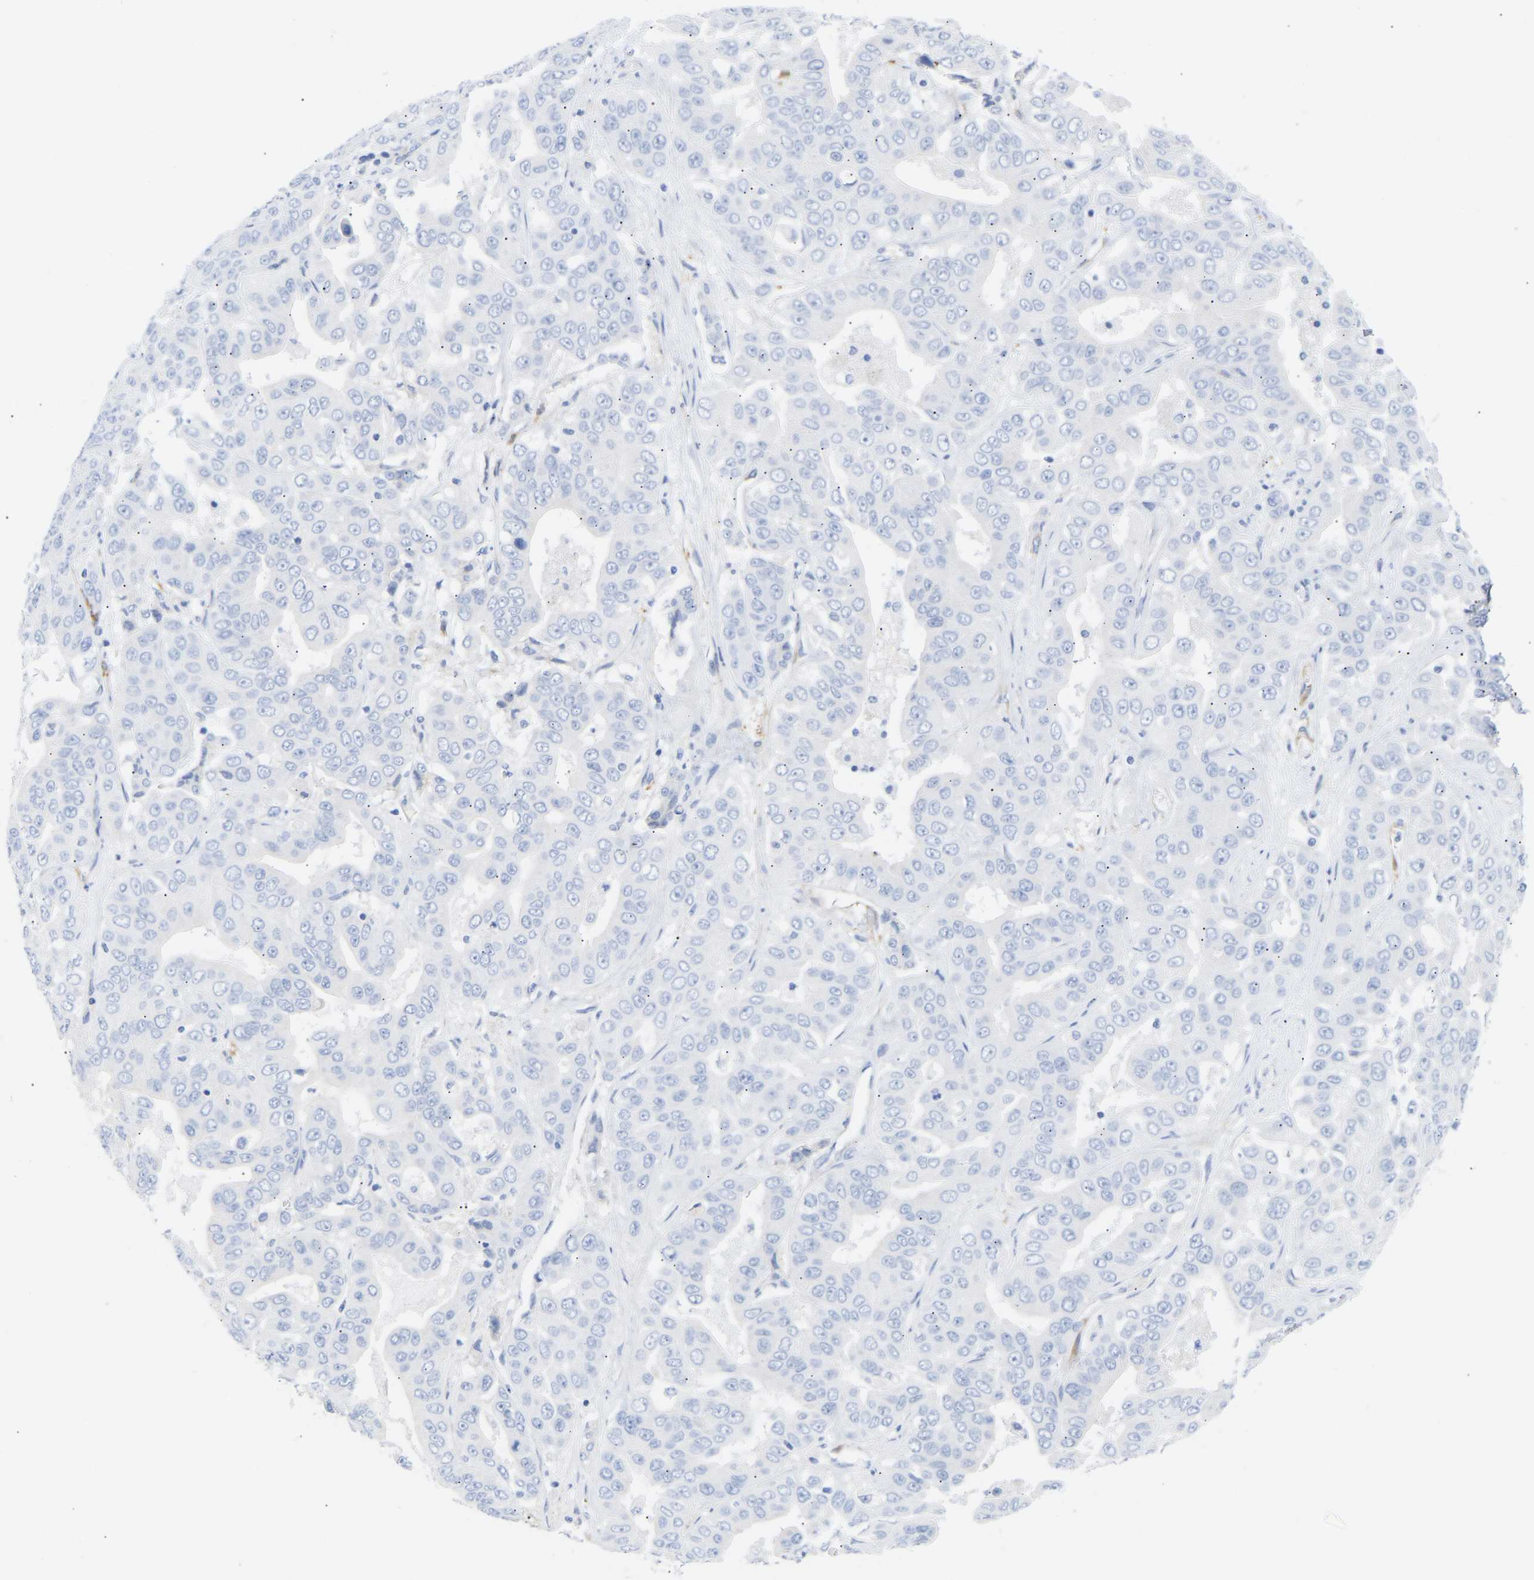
{"staining": {"intensity": "negative", "quantity": "none", "location": "none"}, "tissue": "liver cancer", "cell_type": "Tumor cells", "image_type": "cancer", "snomed": [{"axis": "morphology", "description": "Cholangiocarcinoma"}, {"axis": "topography", "description": "Liver"}], "caption": "Immunohistochemistry (IHC) of liver cancer displays no positivity in tumor cells.", "gene": "AMPH", "patient": {"sex": "female", "age": 52}}